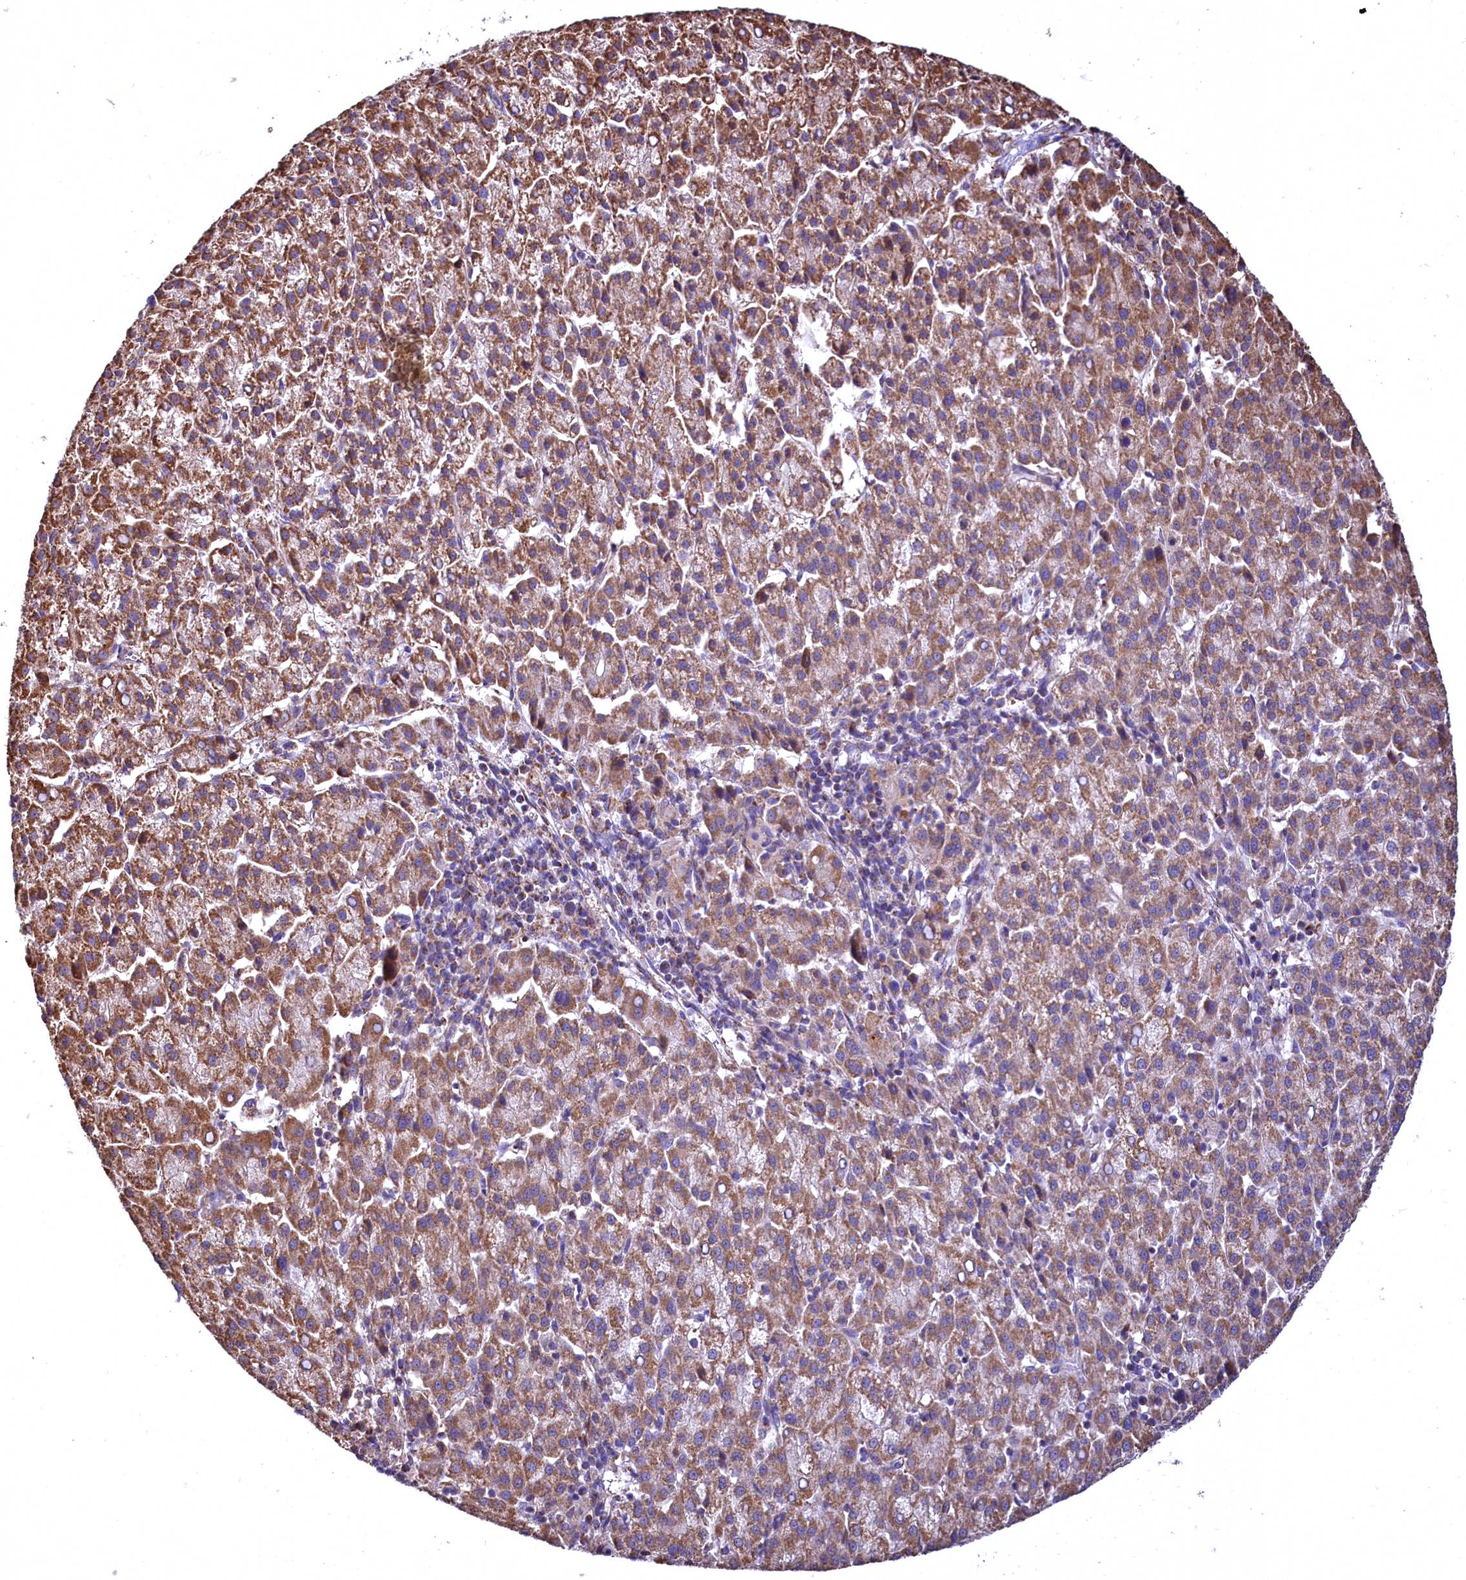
{"staining": {"intensity": "moderate", "quantity": ">75%", "location": "cytoplasmic/membranous"}, "tissue": "liver cancer", "cell_type": "Tumor cells", "image_type": "cancer", "snomed": [{"axis": "morphology", "description": "Carcinoma, Hepatocellular, NOS"}, {"axis": "topography", "description": "Liver"}], "caption": "A medium amount of moderate cytoplasmic/membranous expression is present in approximately >75% of tumor cells in liver cancer tissue.", "gene": "NUDT15", "patient": {"sex": "female", "age": 58}}